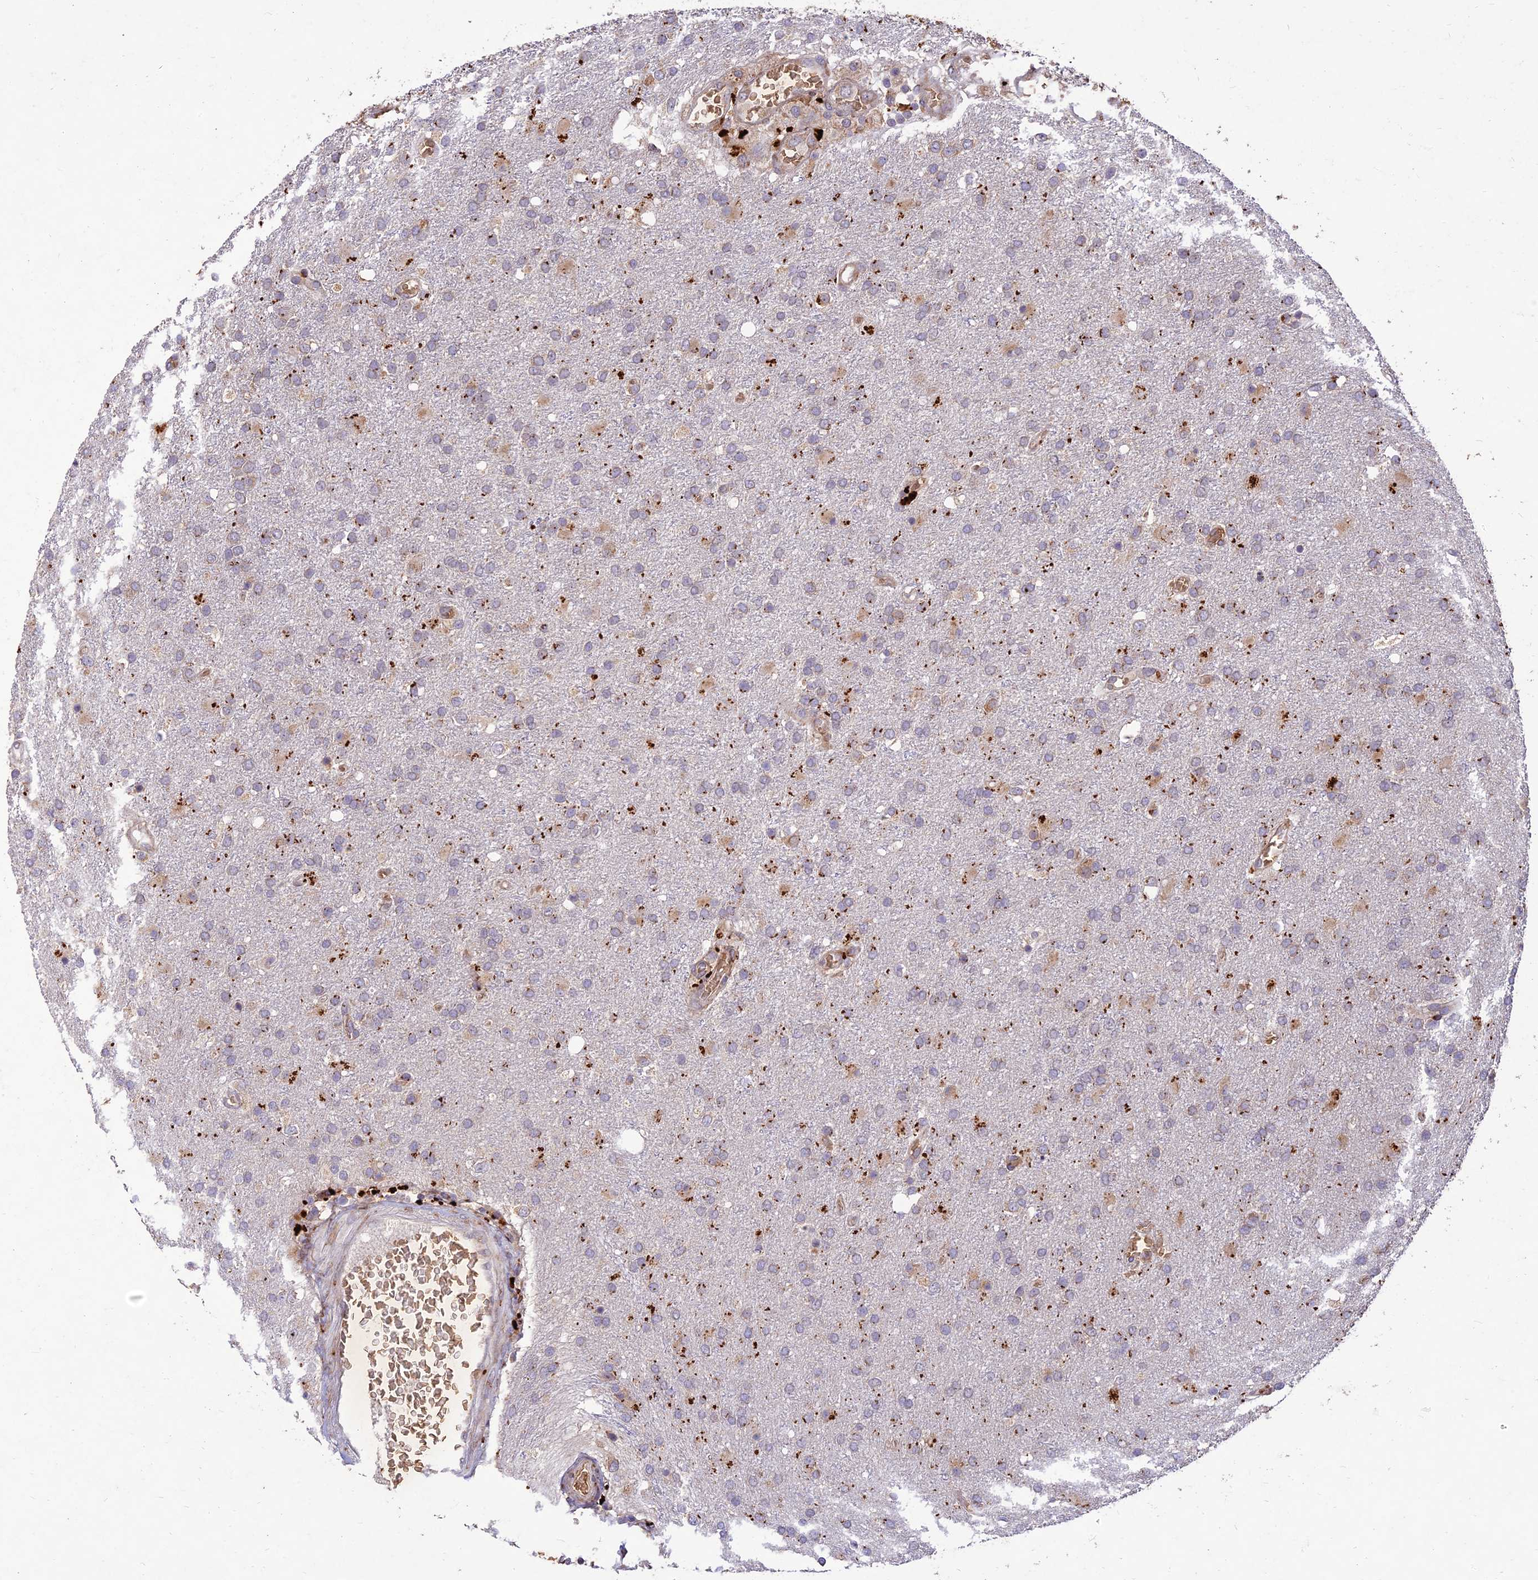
{"staining": {"intensity": "weak", "quantity": "<25%", "location": "cytoplasmic/membranous"}, "tissue": "glioma", "cell_type": "Tumor cells", "image_type": "cancer", "snomed": [{"axis": "morphology", "description": "Glioma, malignant, High grade"}, {"axis": "topography", "description": "Brain"}], "caption": "A photomicrograph of malignant glioma (high-grade) stained for a protein exhibits no brown staining in tumor cells.", "gene": "PPP1R11", "patient": {"sex": "female", "age": 74}}